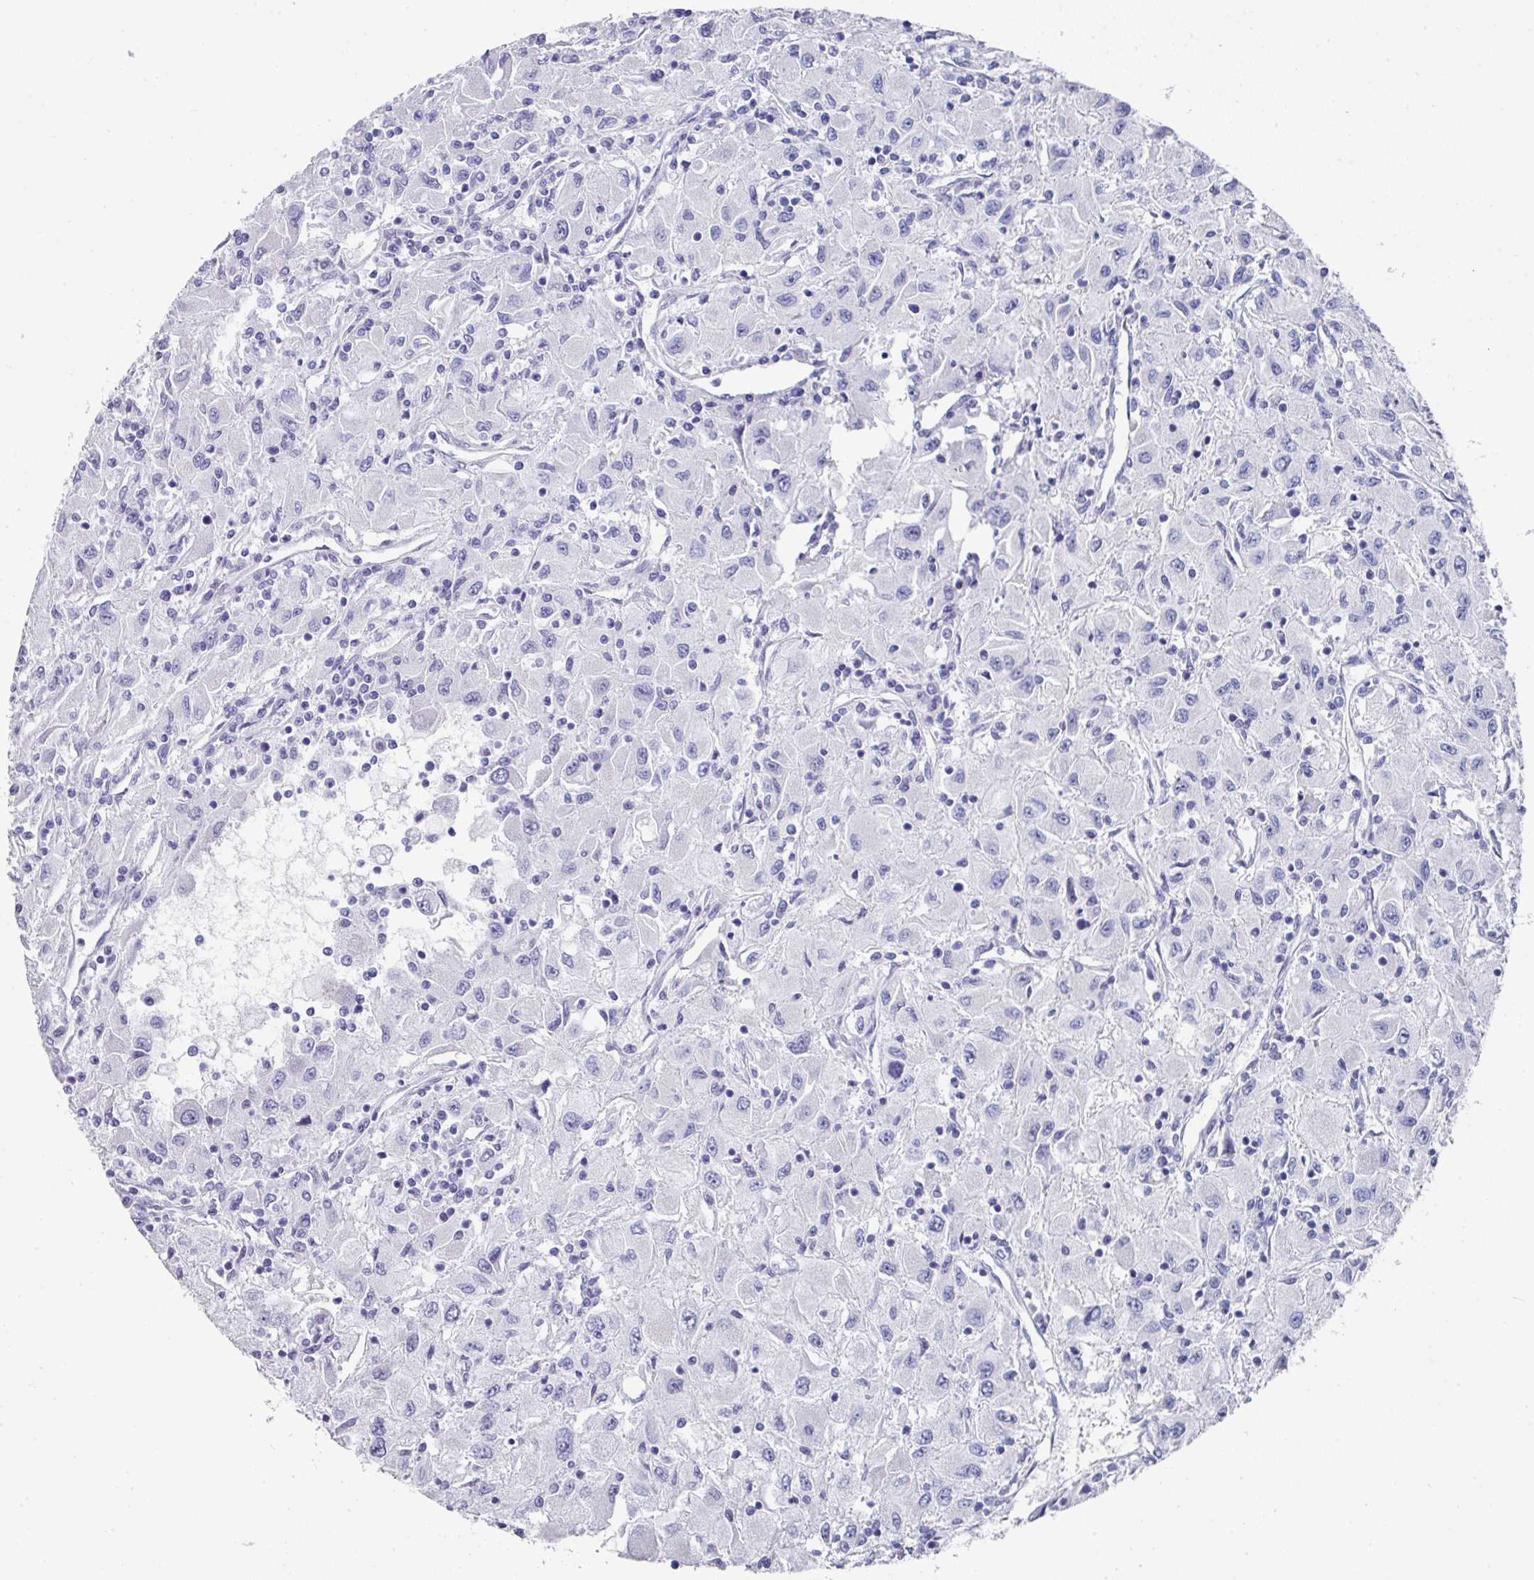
{"staining": {"intensity": "negative", "quantity": "none", "location": "none"}, "tissue": "renal cancer", "cell_type": "Tumor cells", "image_type": "cancer", "snomed": [{"axis": "morphology", "description": "Adenocarcinoma, NOS"}, {"axis": "topography", "description": "Kidney"}], "caption": "Immunohistochemical staining of human adenocarcinoma (renal) reveals no significant staining in tumor cells.", "gene": "SETBP1", "patient": {"sex": "female", "age": 67}}